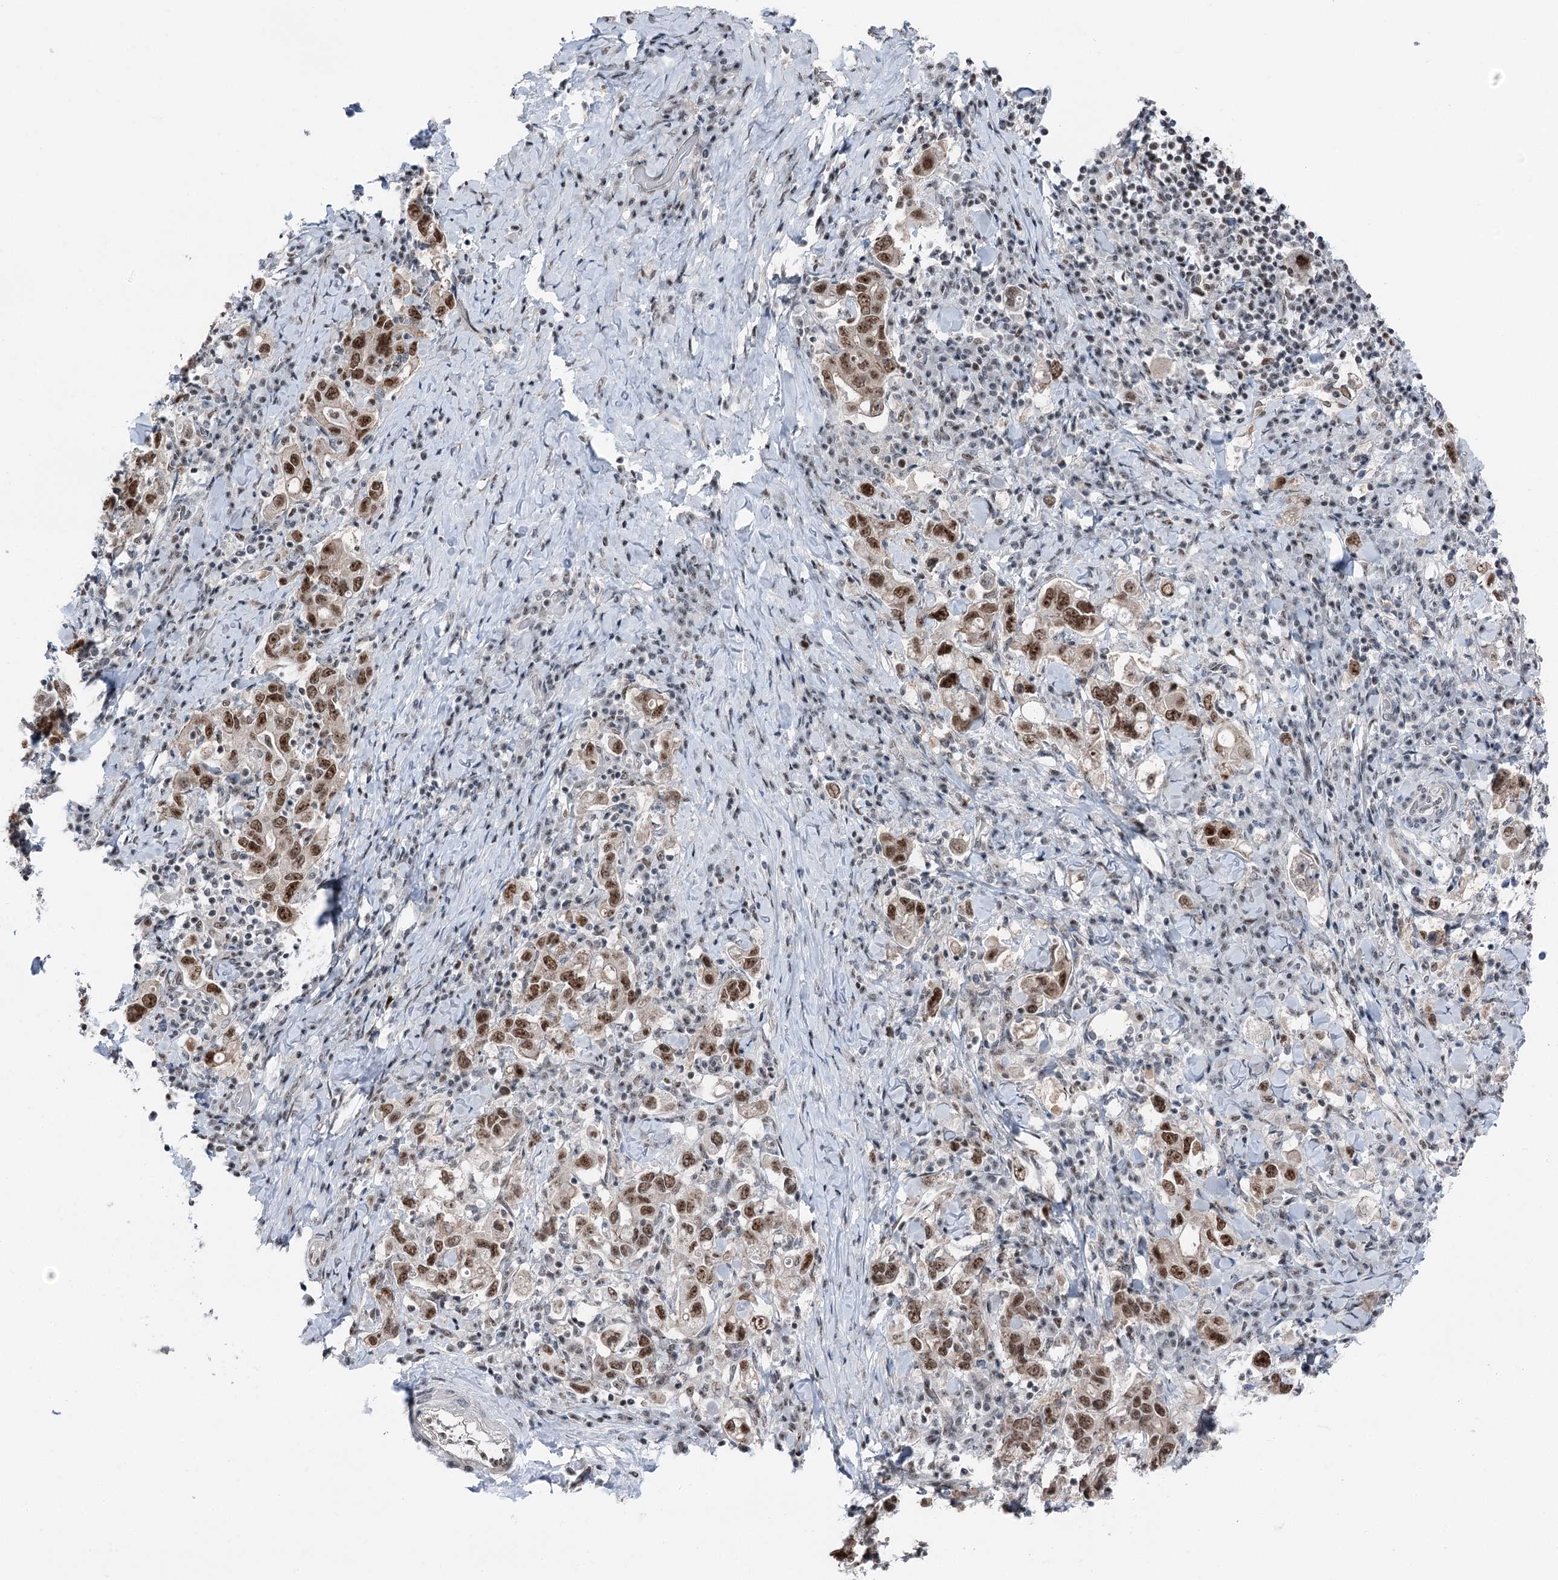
{"staining": {"intensity": "moderate", "quantity": ">75%", "location": "nuclear"}, "tissue": "stomach cancer", "cell_type": "Tumor cells", "image_type": "cancer", "snomed": [{"axis": "morphology", "description": "Adenocarcinoma, NOS"}, {"axis": "topography", "description": "Stomach, upper"}], "caption": "Brown immunohistochemical staining in human stomach cancer shows moderate nuclear expression in about >75% of tumor cells. (DAB (3,3'-diaminobenzidine) IHC, brown staining for protein, blue staining for nuclei).", "gene": "POLR2H", "patient": {"sex": "male", "age": 62}}